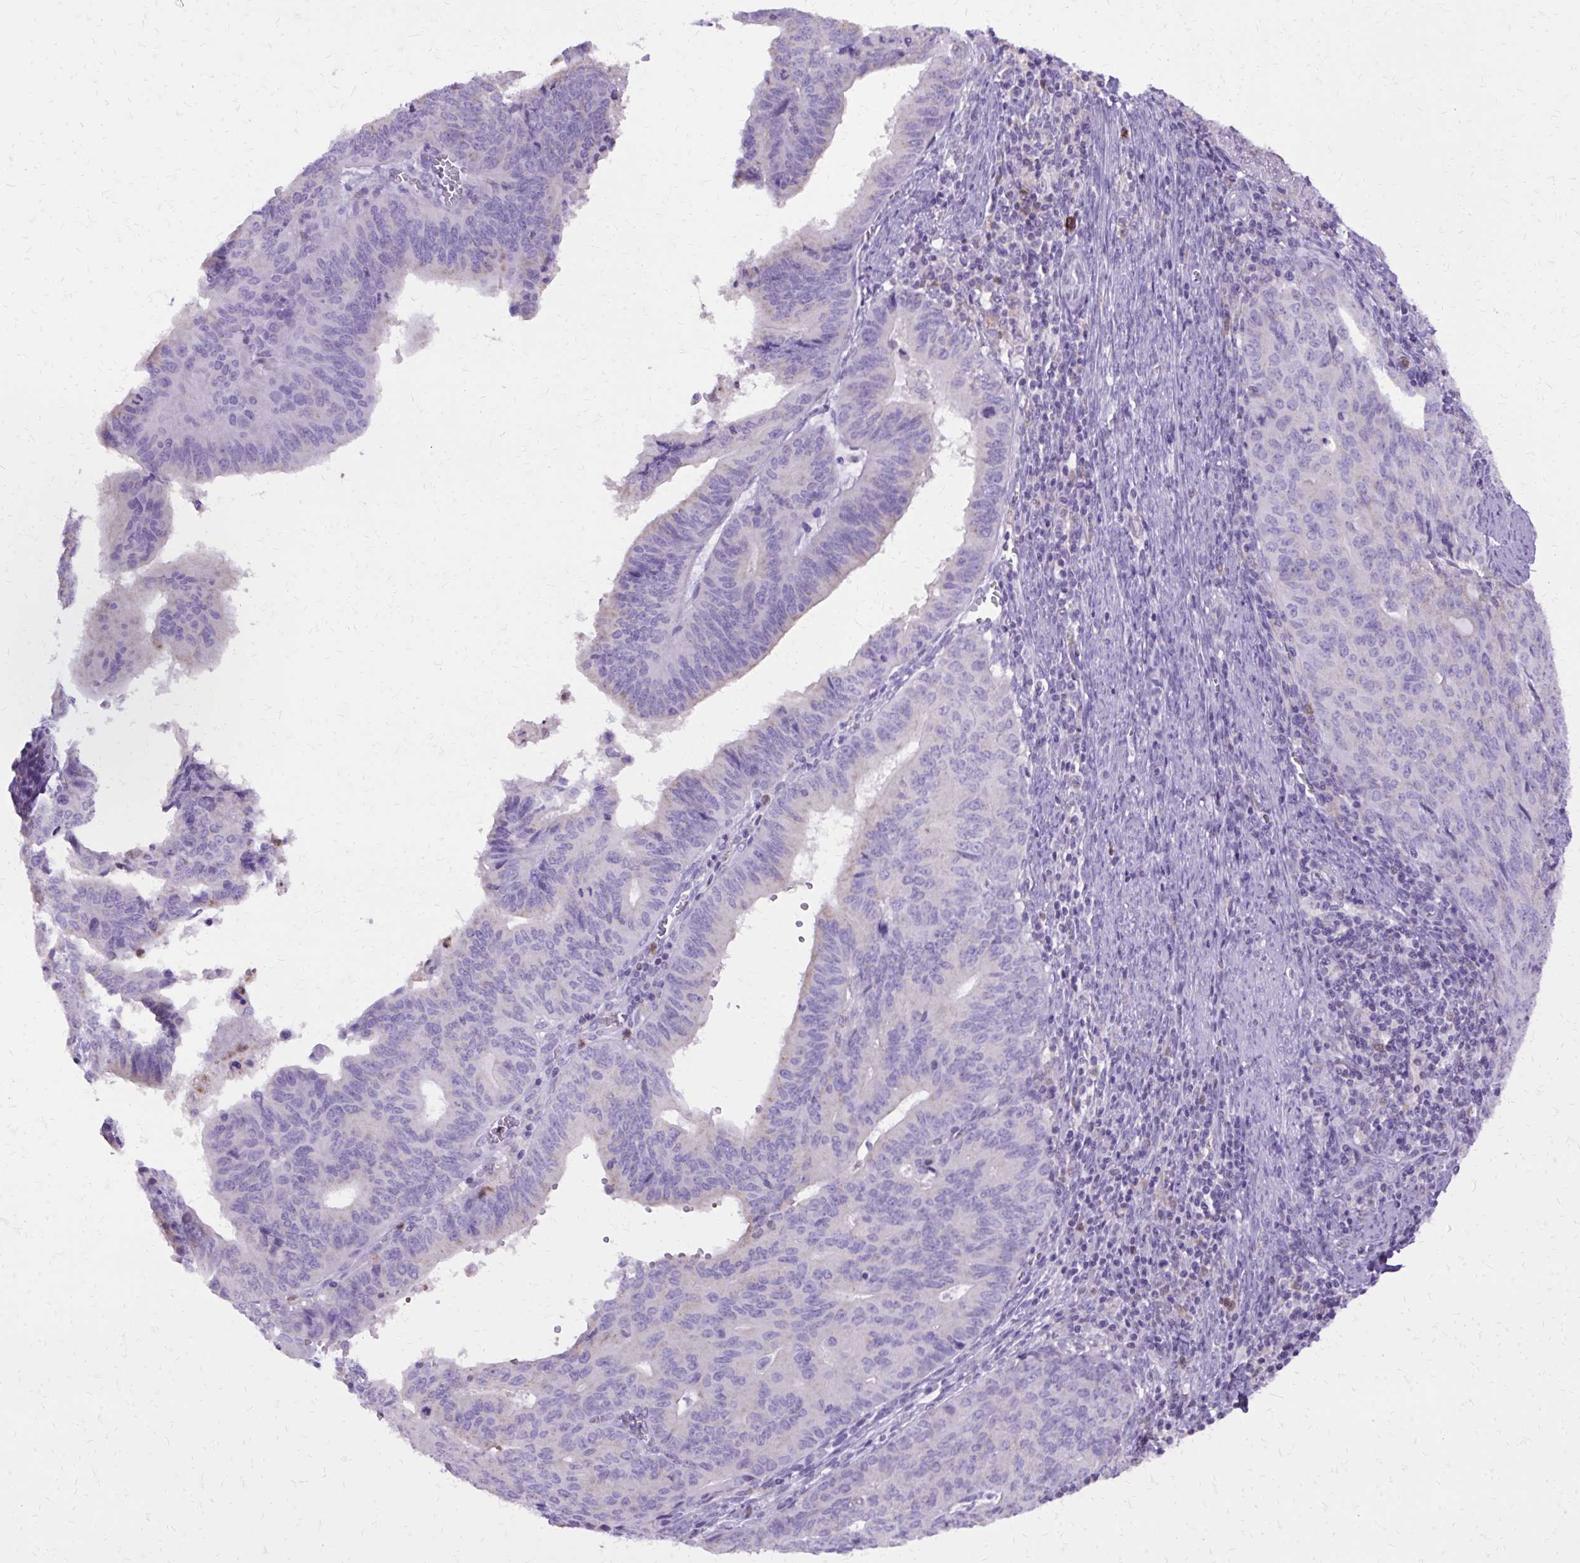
{"staining": {"intensity": "negative", "quantity": "none", "location": "none"}, "tissue": "endometrial cancer", "cell_type": "Tumor cells", "image_type": "cancer", "snomed": [{"axis": "morphology", "description": "Adenocarcinoma, NOS"}, {"axis": "topography", "description": "Endometrium"}], "caption": "Tumor cells are negative for brown protein staining in endometrial cancer (adenocarcinoma).", "gene": "CAT", "patient": {"sex": "female", "age": 65}}